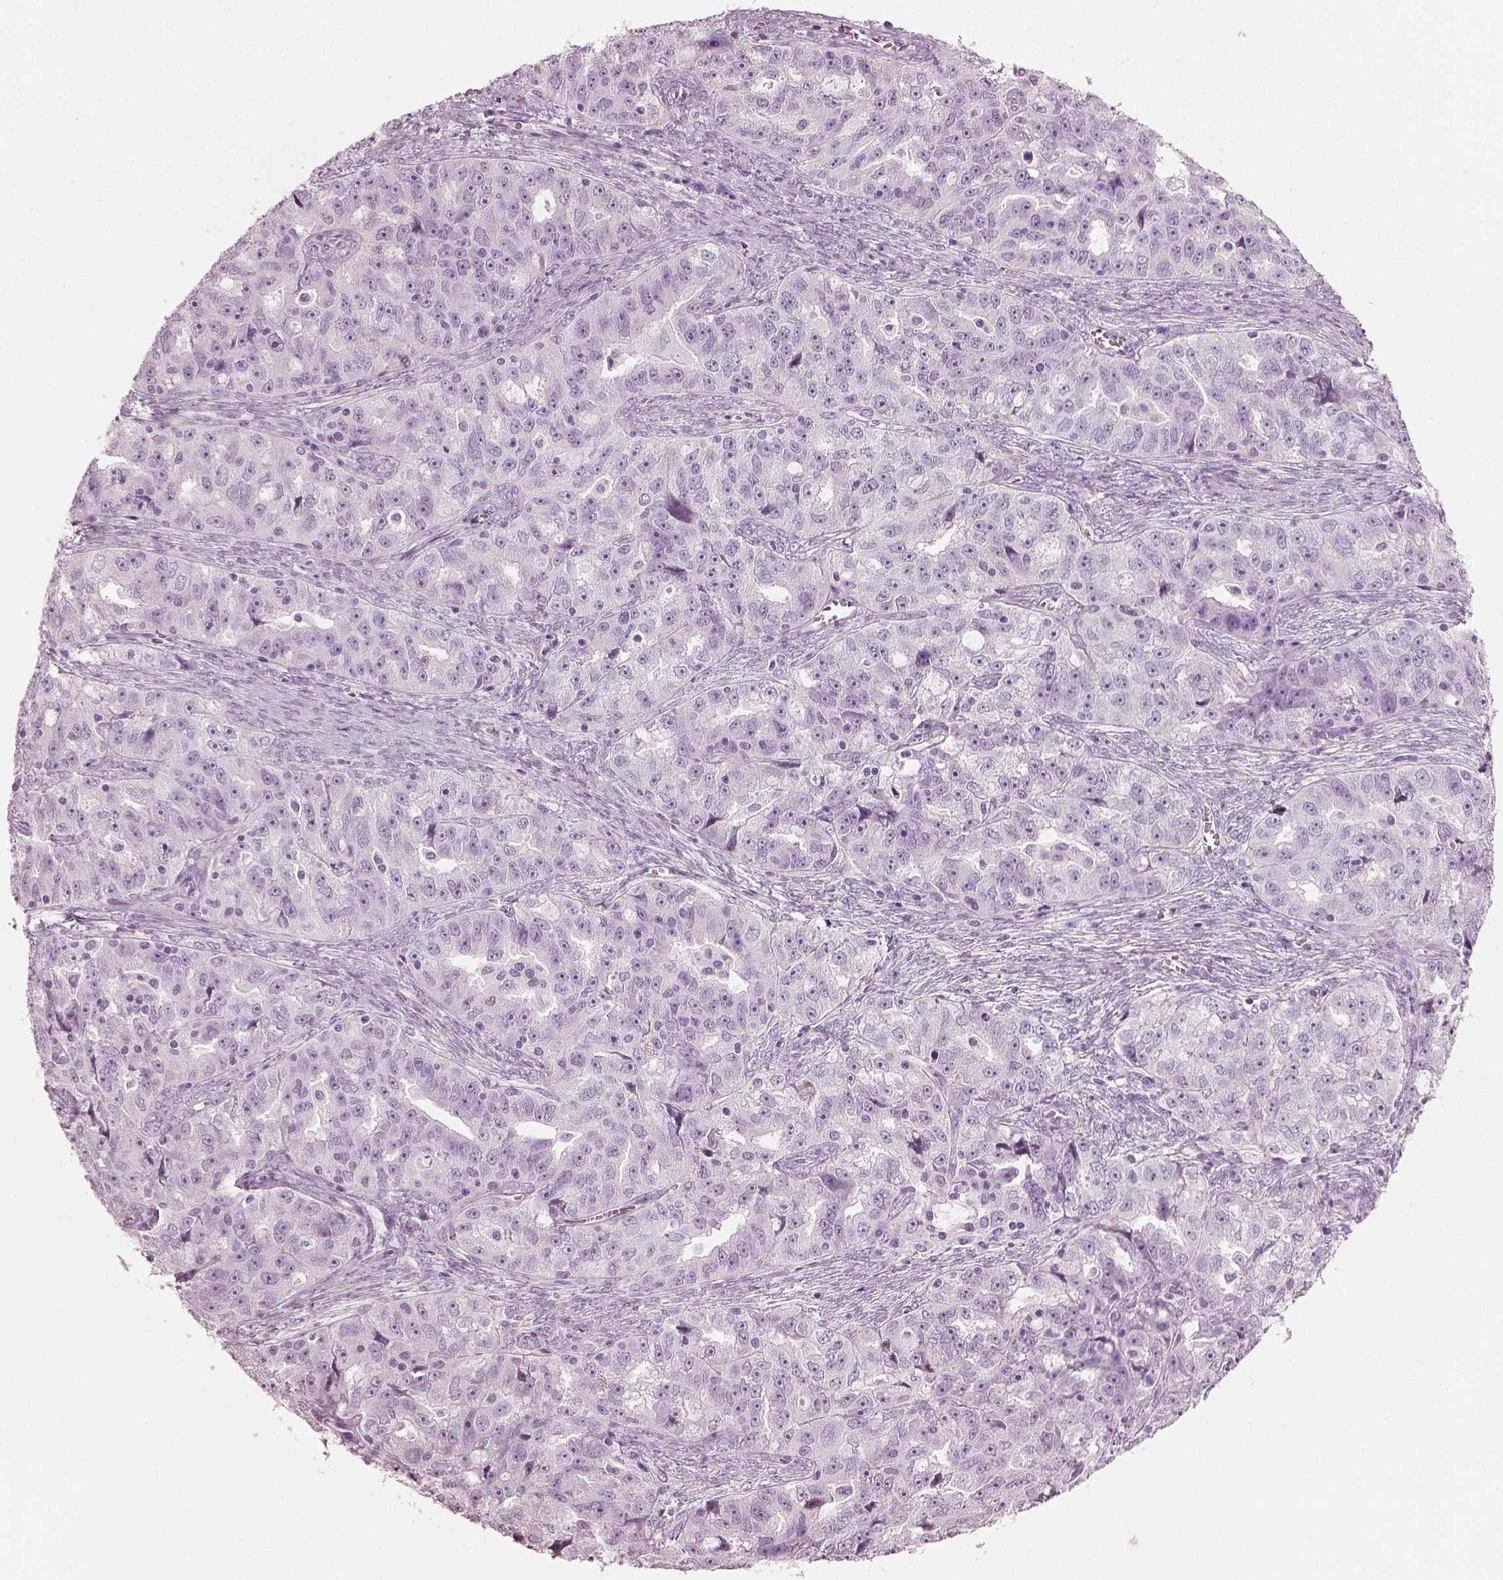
{"staining": {"intensity": "negative", "quantity": "none", "location": "none"}, "tissue": "ovarian cancer", "cell_type": "Tumor cells", "image_type": "cancer", "snomed": [{"axis": "morphology", "description": "Cystadenocarcinoma, serous, NOS"}, {"axis": "topography", "description": "Ovary"}], "caption": "High power microscopy histopathology image of an immunohistochemistry (IHC) photomicrograph of serous cystadenocarcinoma (ovarian), revealing no significant expression in tumor cells.", "gene": "HYDIN", "patient": {"sex": "female", "age": 51}}